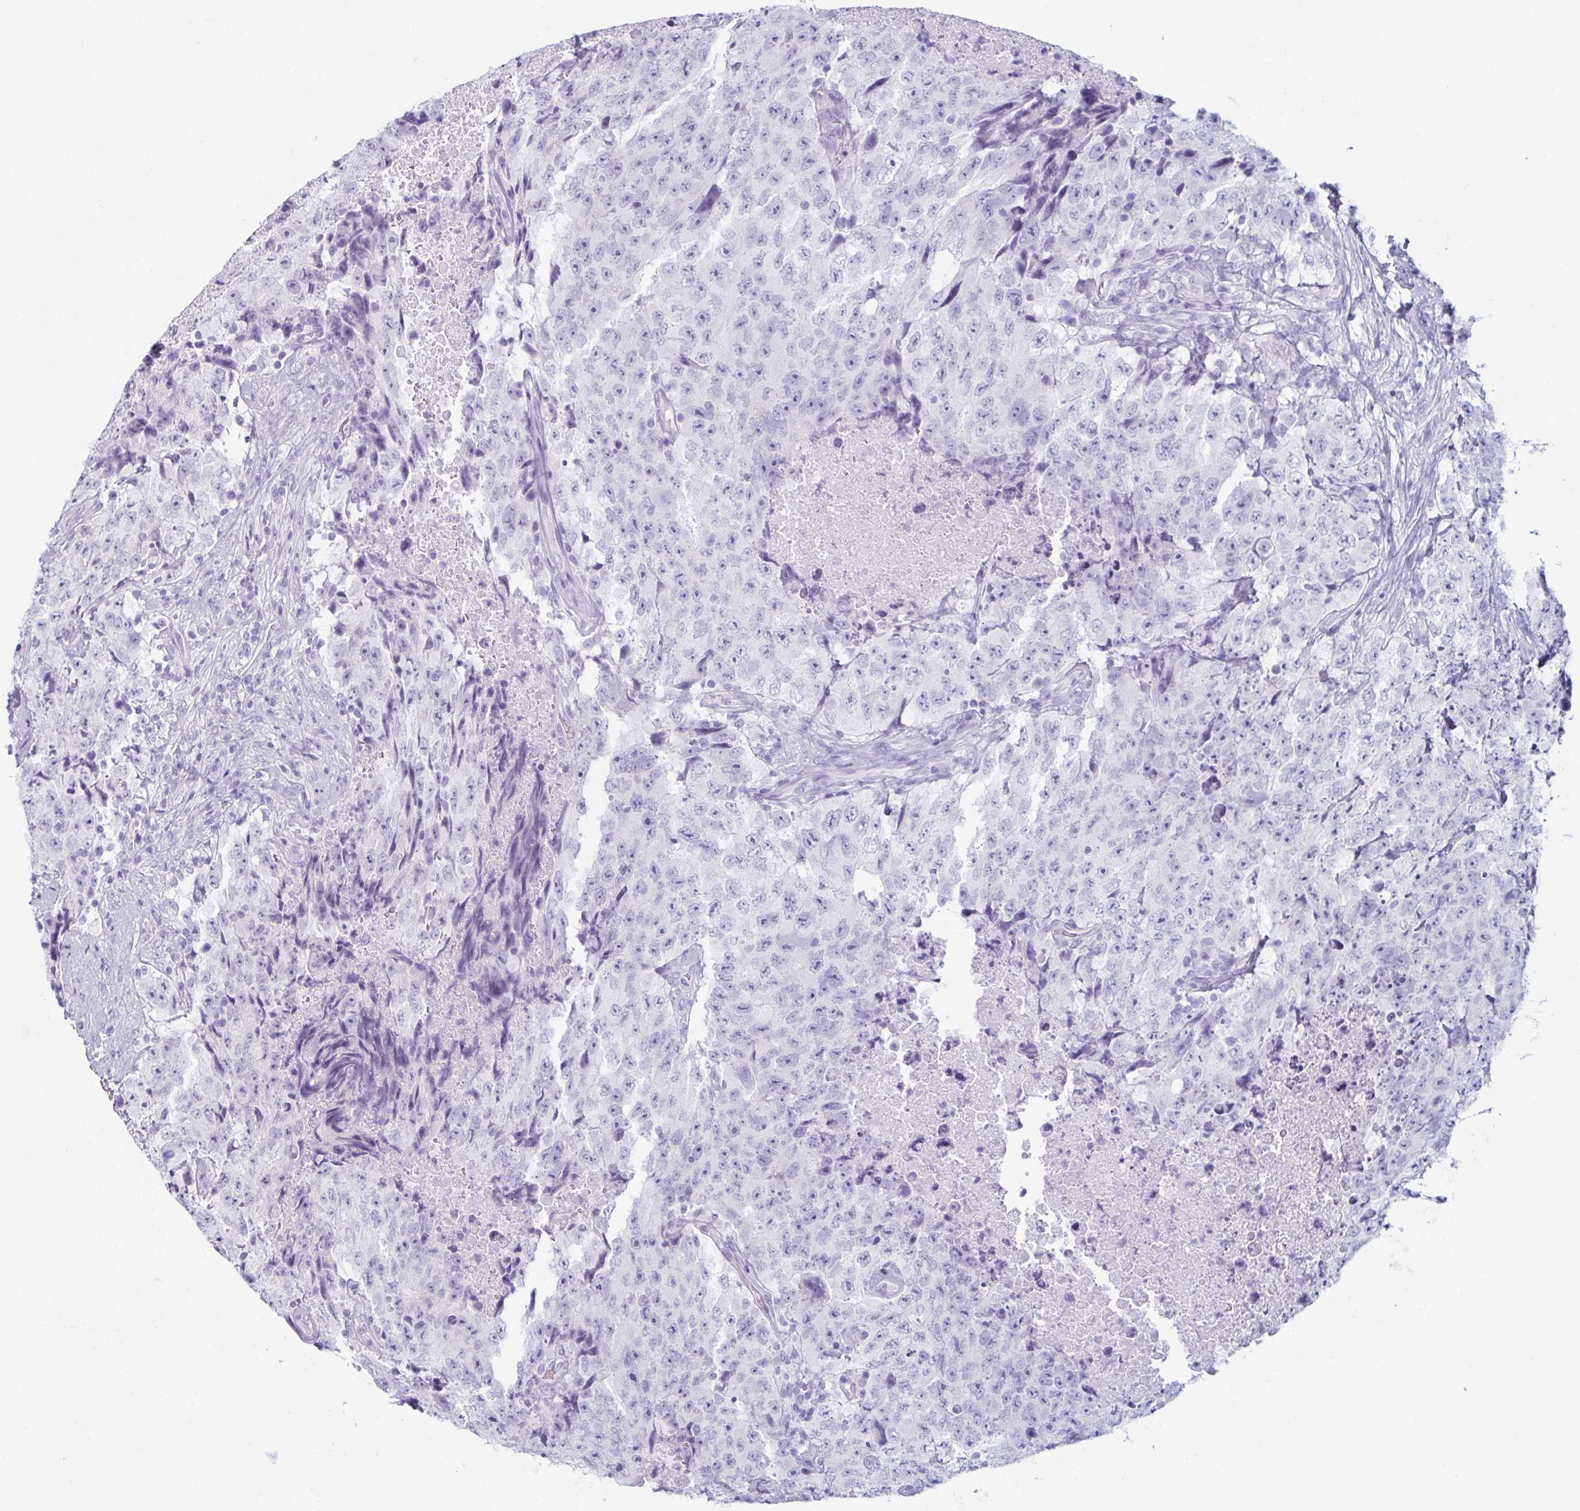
{"staining": {"intensity": "negative", "quantity": "none", "location": "none"}, "tissue": "testis cancer", "cell_type": "Tumor cells", "image_type": "cancer", "snomed": [{"axis": "morphology", "description": "Carcinoma, Embryonal, NOS"}, {"axis": "topography", "description": "Testis"}], "caption": "Tumor cells show no significant positivity in testis embryonal carcinoma. (Immunohistochemistry, brightfield microscopy, high magnification).", "gene": "ENKUR", "patient": {"sex": "male", "age": 24}}